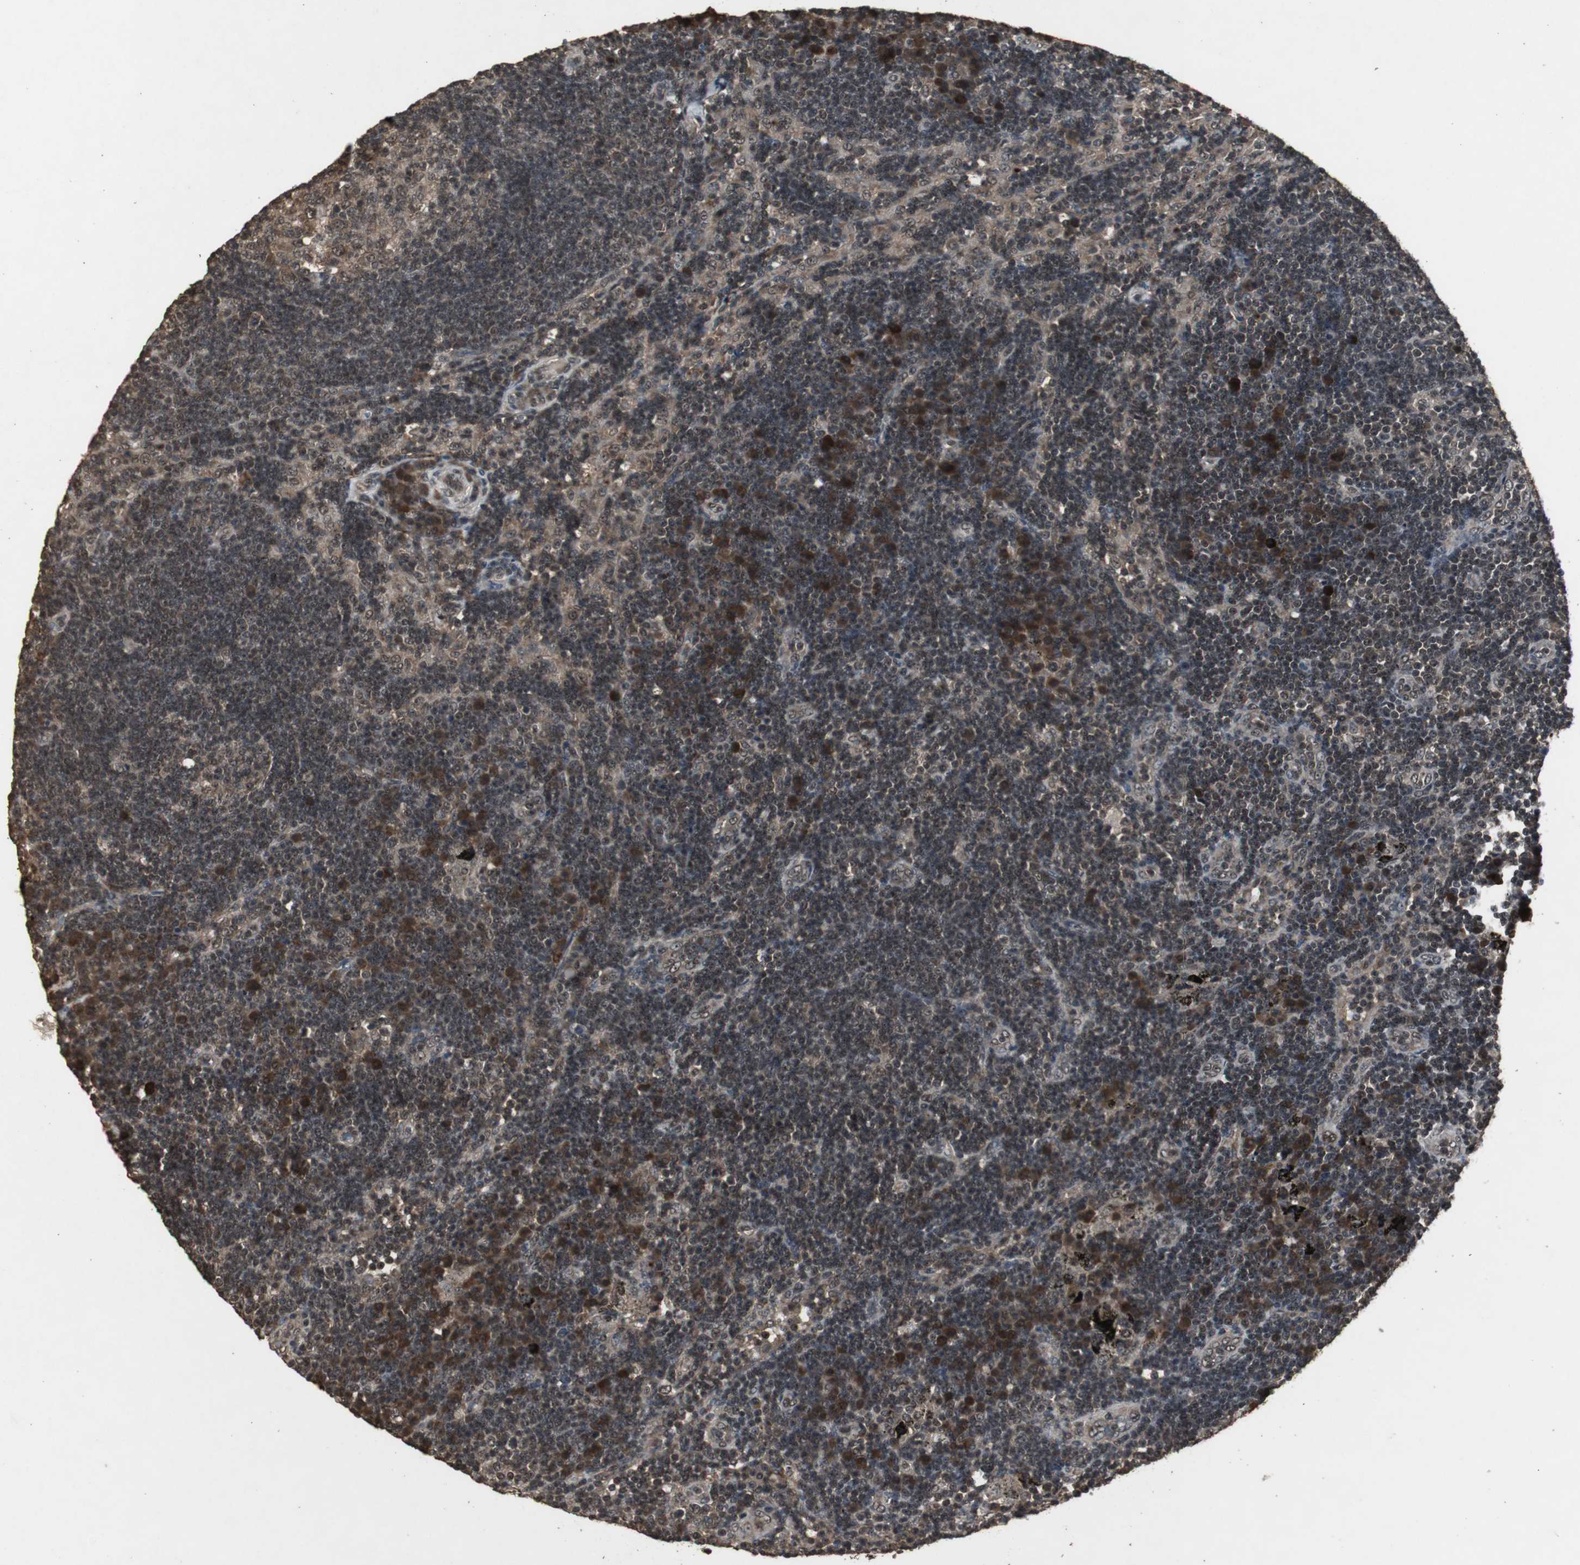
{"staining": {"intensity": "moderate", "quantity": ">75%", "location": "cytoplasmic/membranous,nuclear"}, "tissue": "lymph node", "cell_type": "Germinal center cells", "image_type": "normal", "snomed": [{"axis": "morphology", "description": "Normal tissue, NOS"}, {"axis": "morphology", "description": "Squamous cell carcinoma, metastatic, NOS"}, {"axis": "topography", "description": "Lymph node"}], "caption": "Immunohistochemistry staining of normal lymph node, which exhibits medium levels of moderate cytoplasmic/membranous,nuclear expression in about >75% of germinal center cells indicating moderate cytoplasmic/membranous,nuclear protein expression. The staining was performed using DAB (3,3'-diaminobenzidine) (brown) for protein detection and nuclei were counterstained in hematoxylin (blue).", "gene": "EMX1", "patient": {"sex": "female", "age": 53}}